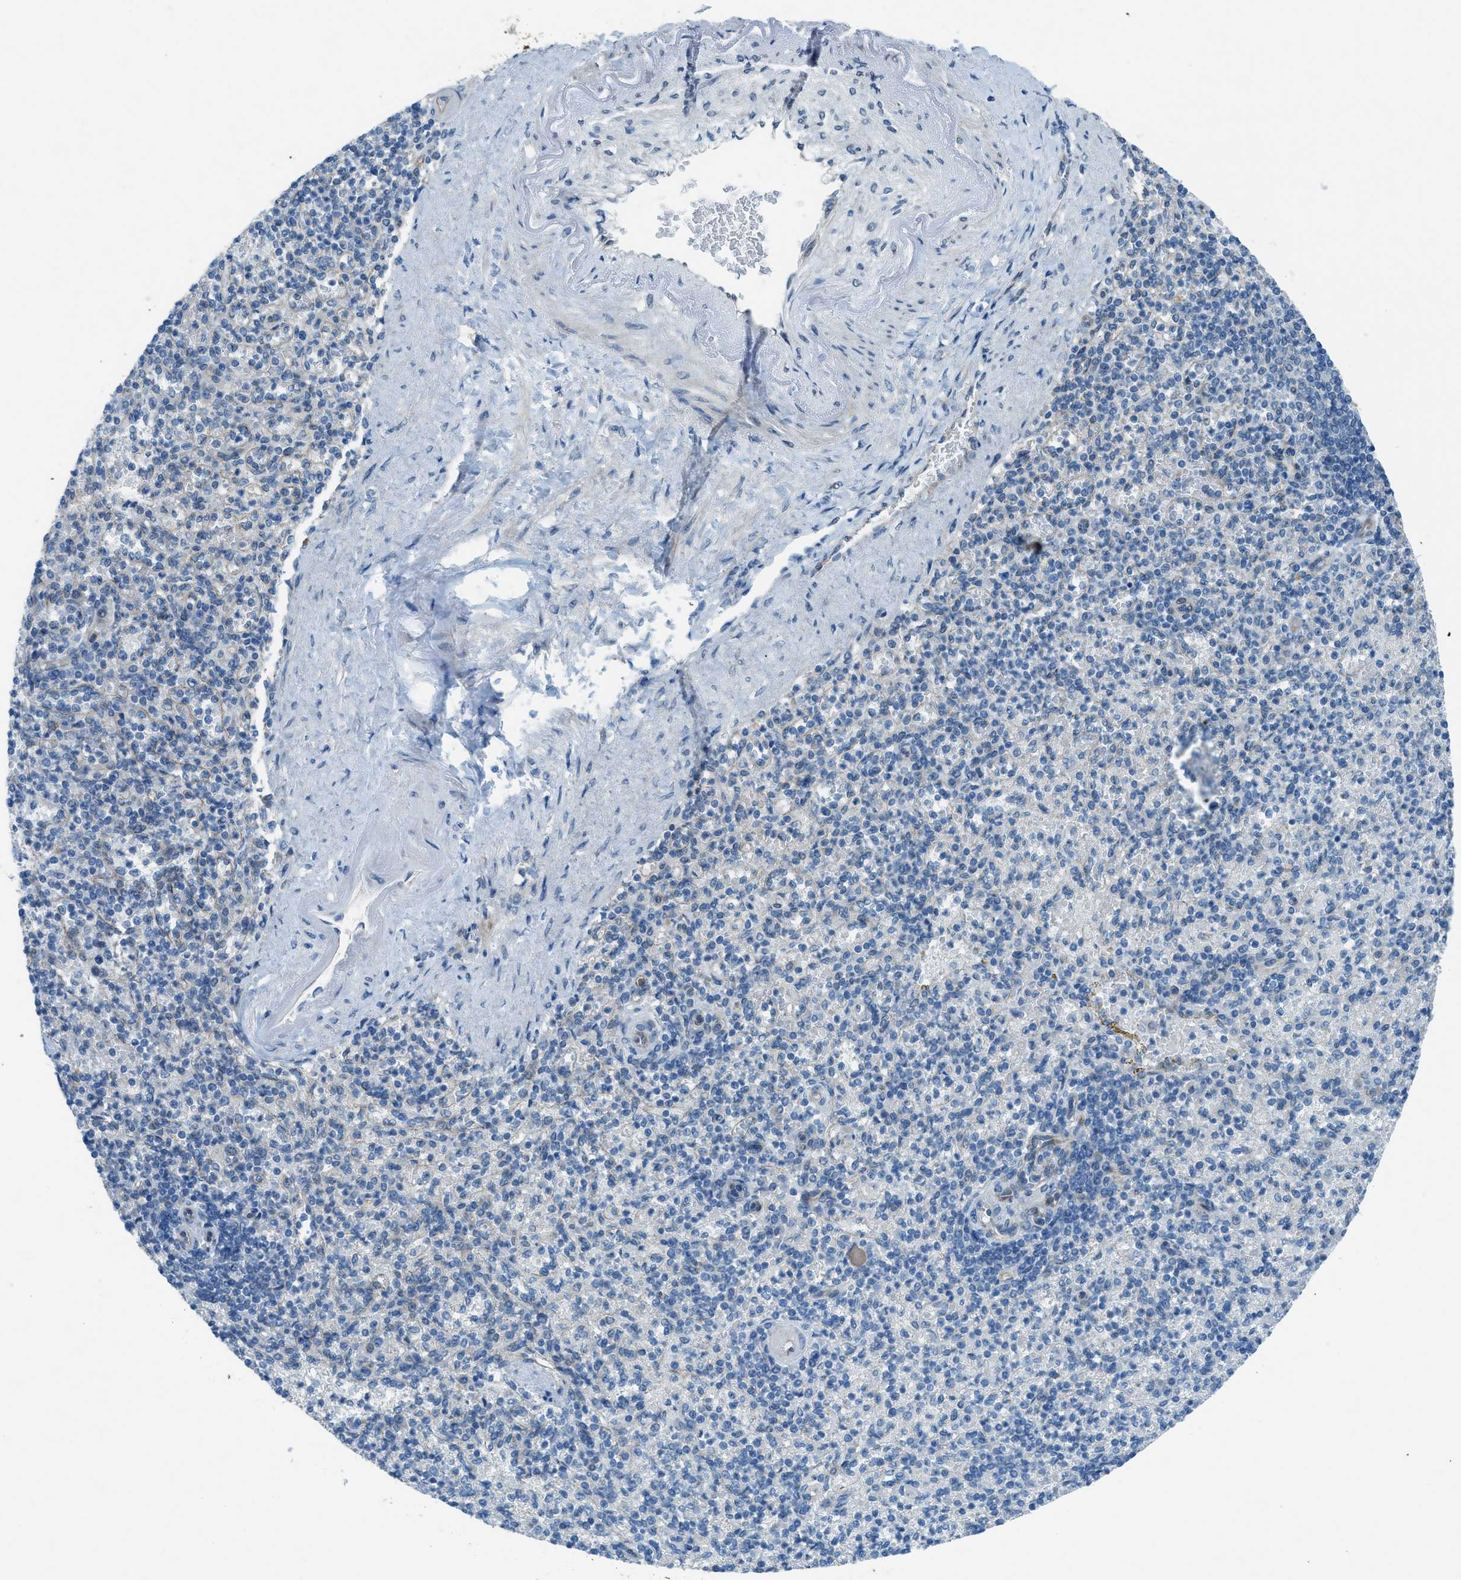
{"staining": {"intensity": "negative", "quantity": "none", "location": "none"}, "tissue": "spleen", "cell_type": "Cells in red pulp", "image_type": "normal", "snomed": [{"axis": "morphology", "description": "Normal tissue, NOS"}, {"axis": "topography", "description": "Spleen"}], "caption": "A high-resolution photomicrograph shows immunohistochemistry staining of benign spleen, which displays no significant staining in cells in red pulp. Nuclei are stained in blue.", "gene": "PRKN", "patient": {"sex": "female", "age": 74}}